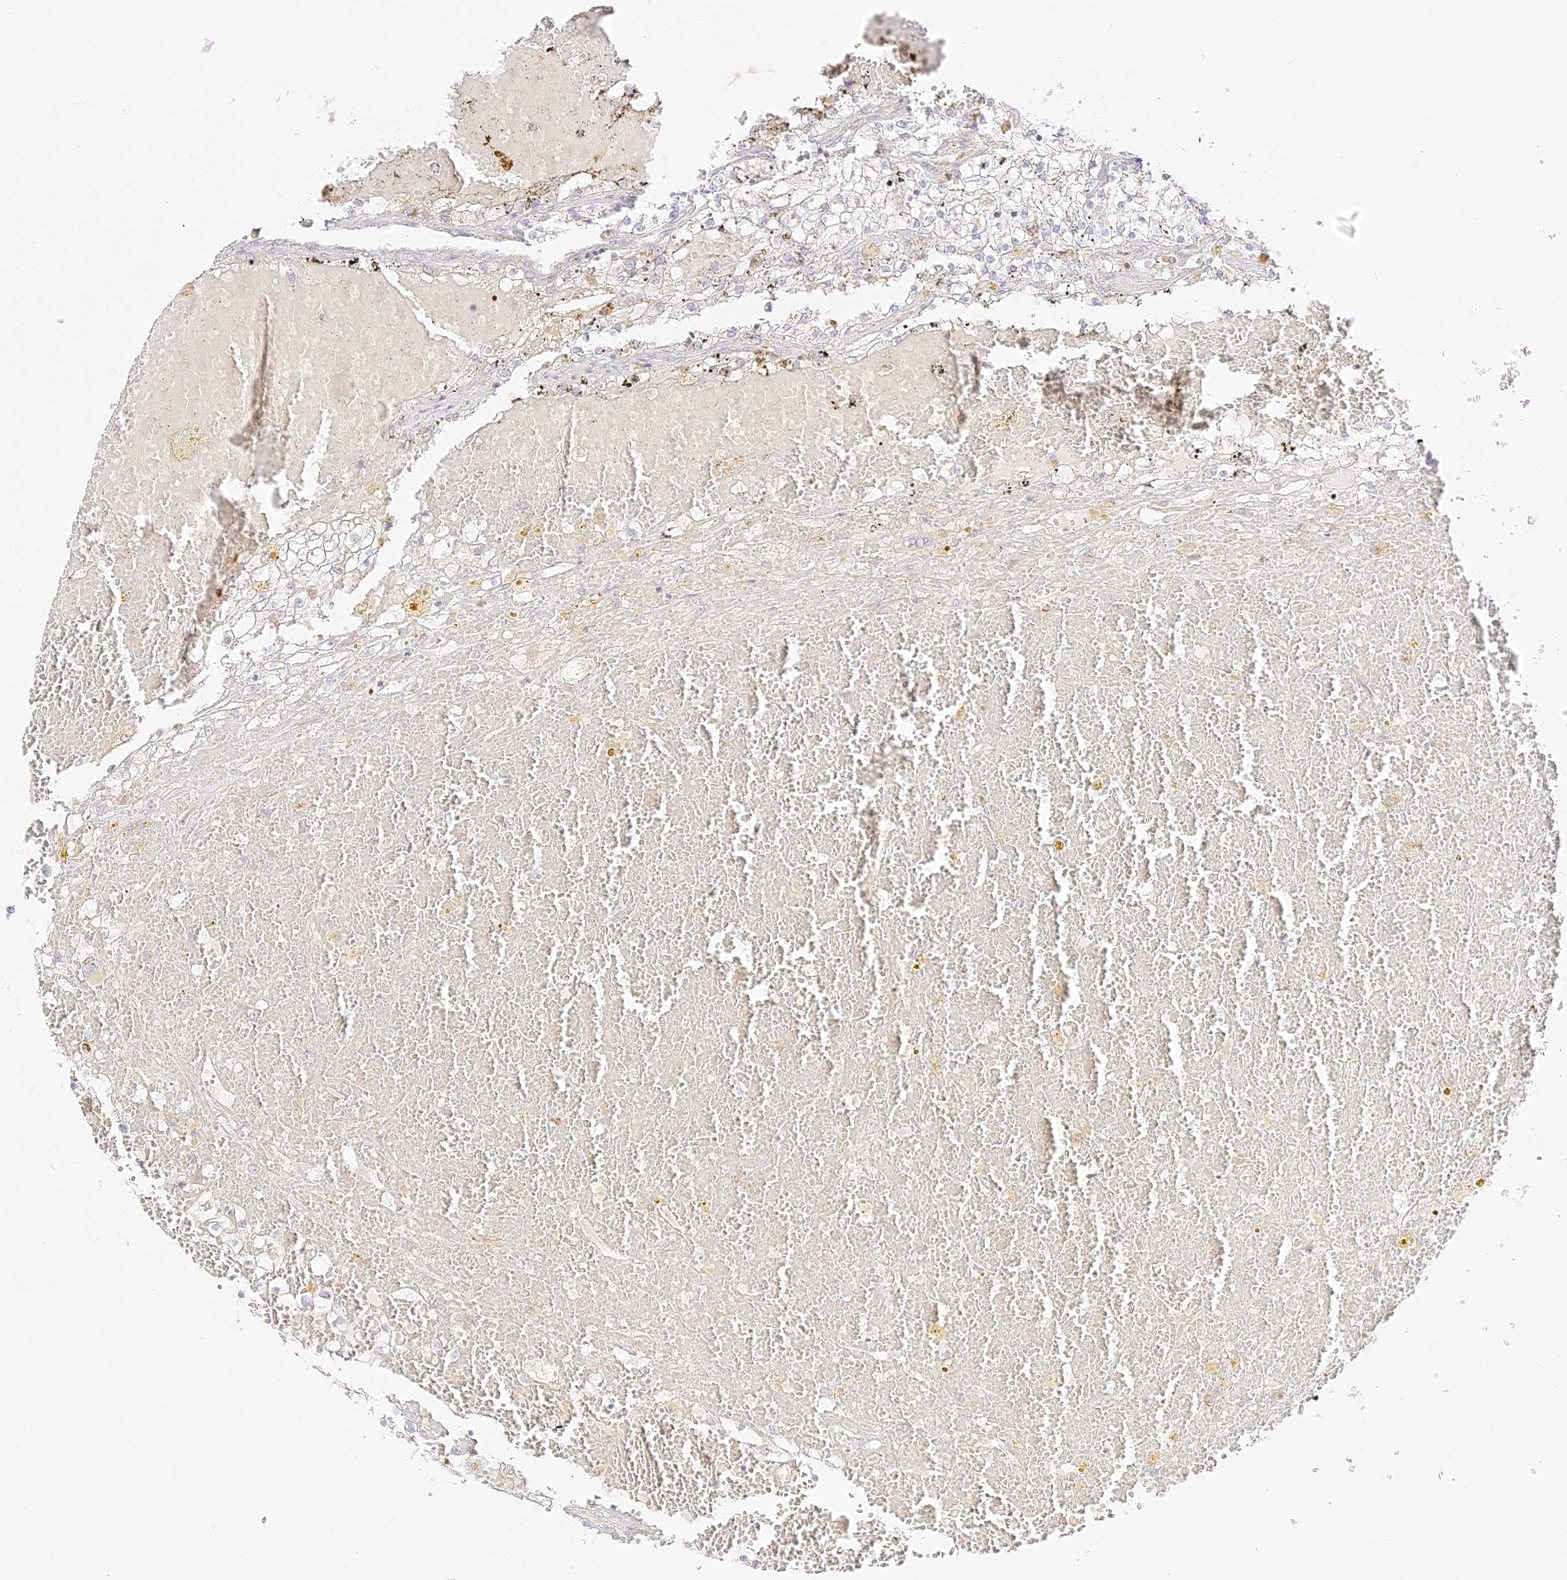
{"staining": {"intensity": "negative", "quantity": "none", "location": "none"}, "tissue": "renal cancer", "cell_type": "Tumor cells", "image_type": "cancer", "snomed": [{"axis": "morphology", "description": "Normal tissue, NOS"}, {"axis": "morphology", "description": "Adenocarcinoma, NOS"}, {"axis": "topography", "description": "Kidney"}], "caption": "The immunohistochemistry (IHC) photomicrograph has no significant expression in tumor cells of adenocarcinoma (renal) tissue. (Stains: DAB (3,3'-diaminobenzidine) immunohistochemistry with hematoxylin counter stain, Microscopy: brightfield microscopy at high magnification).", "gene": "LRRC15", "patient": {"sex": "male", "age": 68}}